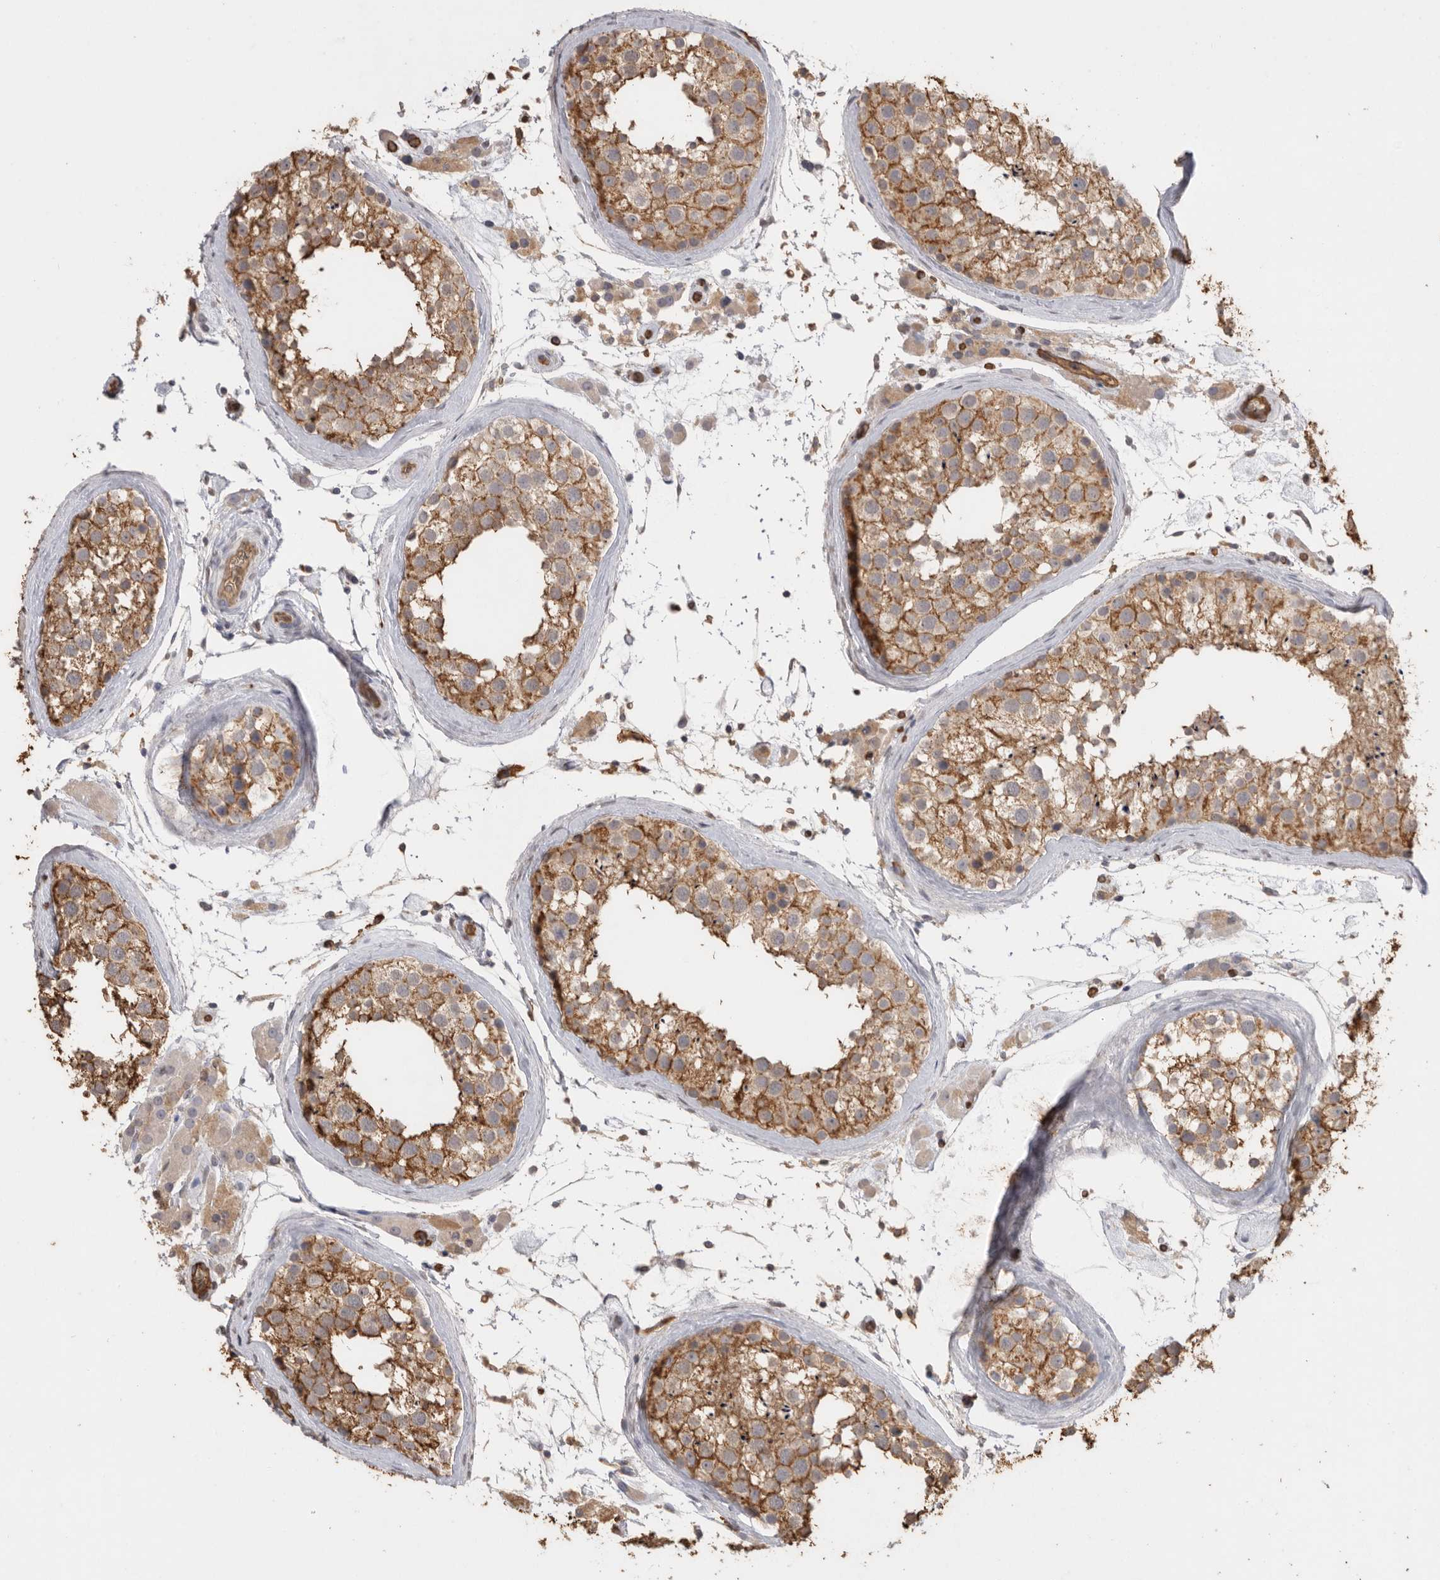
{"staining": {"intensity": "moderate", "quantity": ">75%", "location": "cytoplasmic/membranous"}, "tissue": "testis", "cell_type": "Cells in seminiferous ducts", "image_type": "normal", "snomed": [{"axis": "morphology", "description": "Normal tissue, NOS"}, {"axis": "topography", "description": "Testis"}], "caption": "A medium amount of moderate cytoplasmic/membranous expression is appreciated in approximately >75% of cells in seminiferous ducts in benign testis.", "gene": "IL27", "patient": {"sex": "male", "age": 46}}